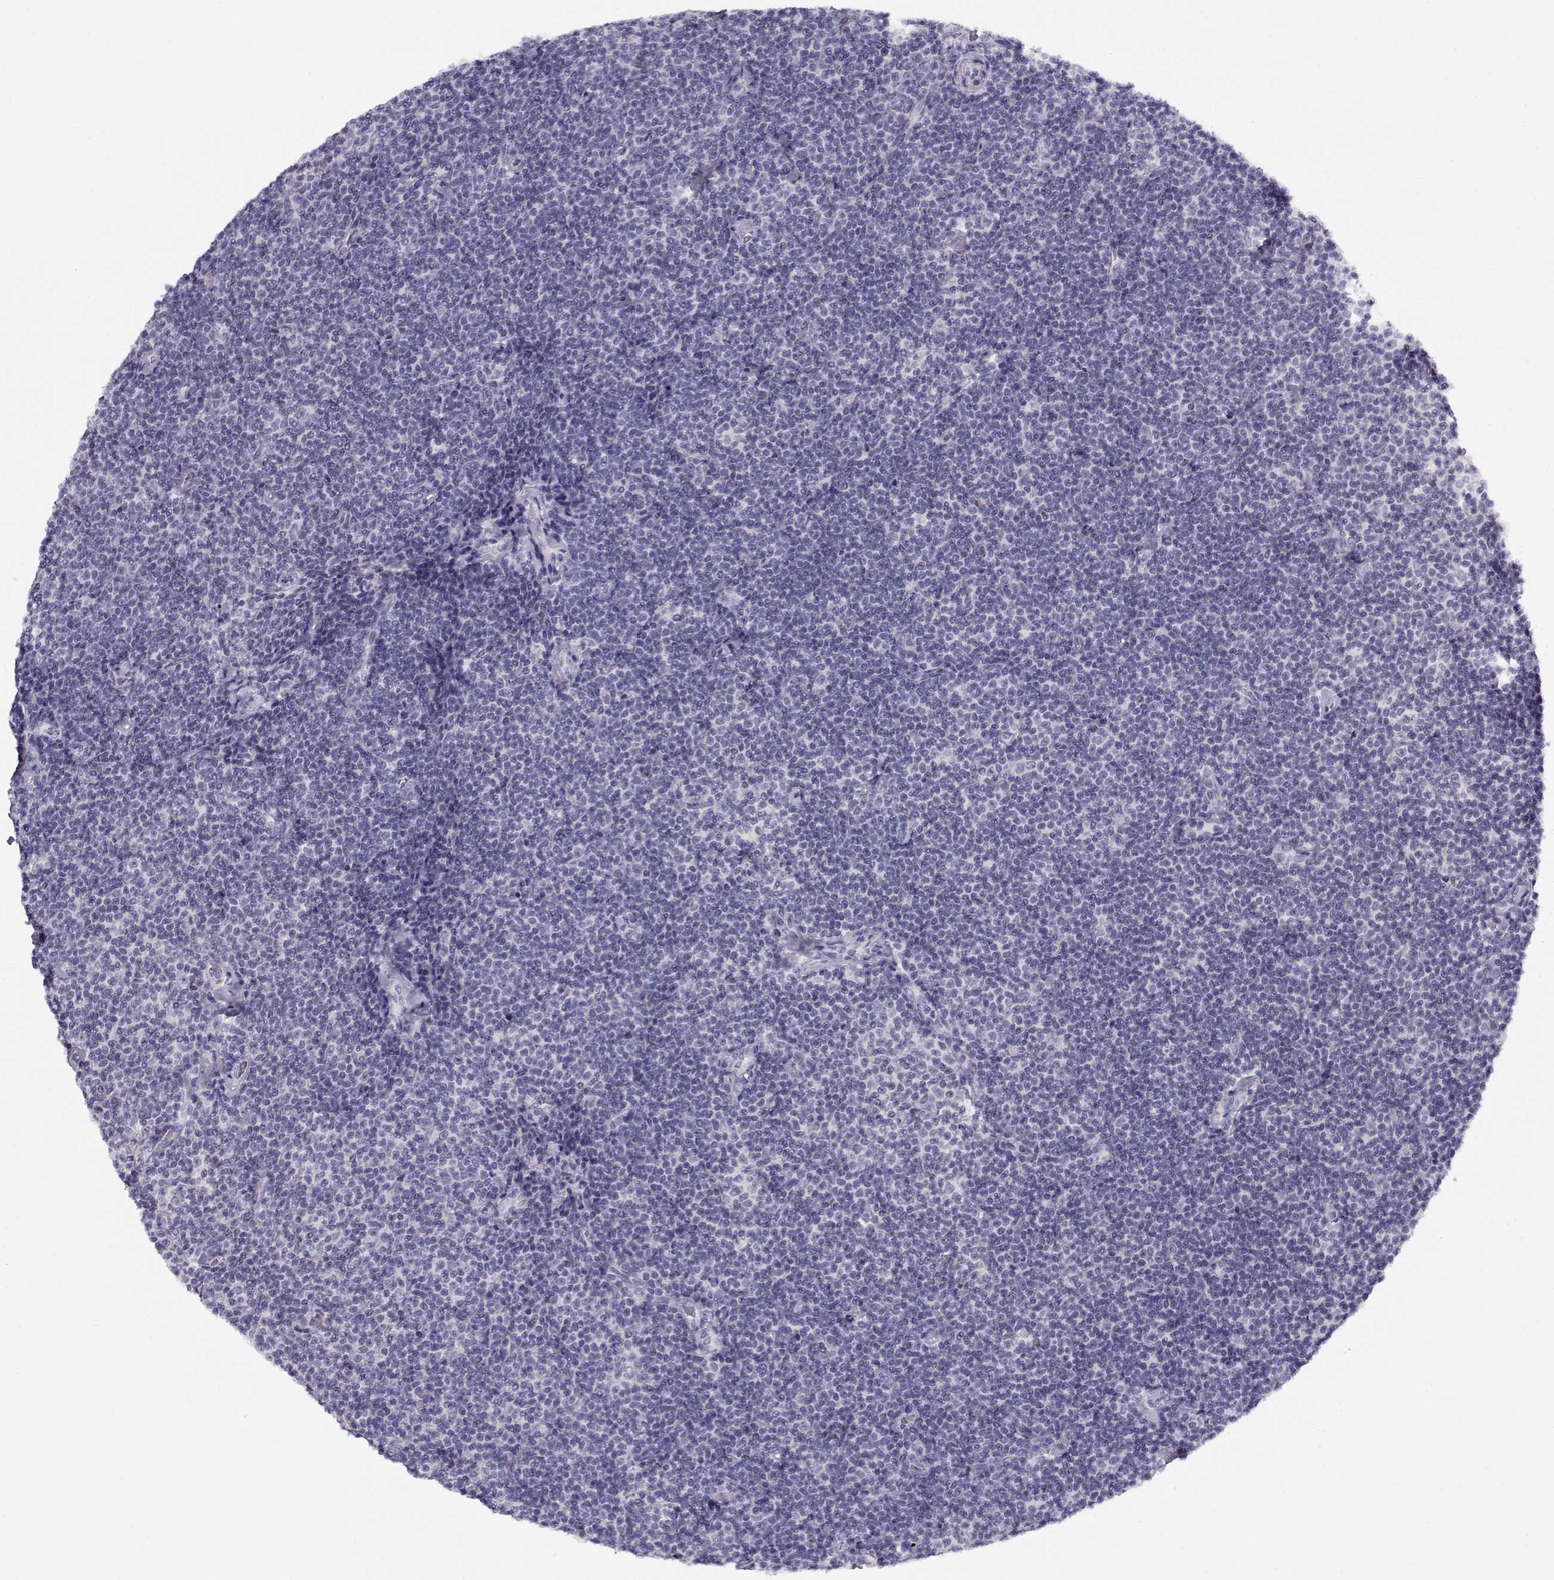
{"staining": {"intensity": "negative", "quantity": "none", "location": "none"}, "tissue": "lymphoma", "cell_type": "Tumor cells", "image_type": "cancer", "snomed": [{"axis": "morphology", "description": "Malignant lymphoma, non-Hodgkin's type, Low grade"}, {"axis": "topography", "description": "Lymph node"}], "caption": "The micrograph reveals no significant staining in tumor cells of lymphoma. Brightfield microscopy of immunohistochemistry (IHC) stained with DAB (brown) and hematoxylin (blue), captured at high magnification.", "gene": "CRX", "patient": {"sex": "male", "age": 81}}